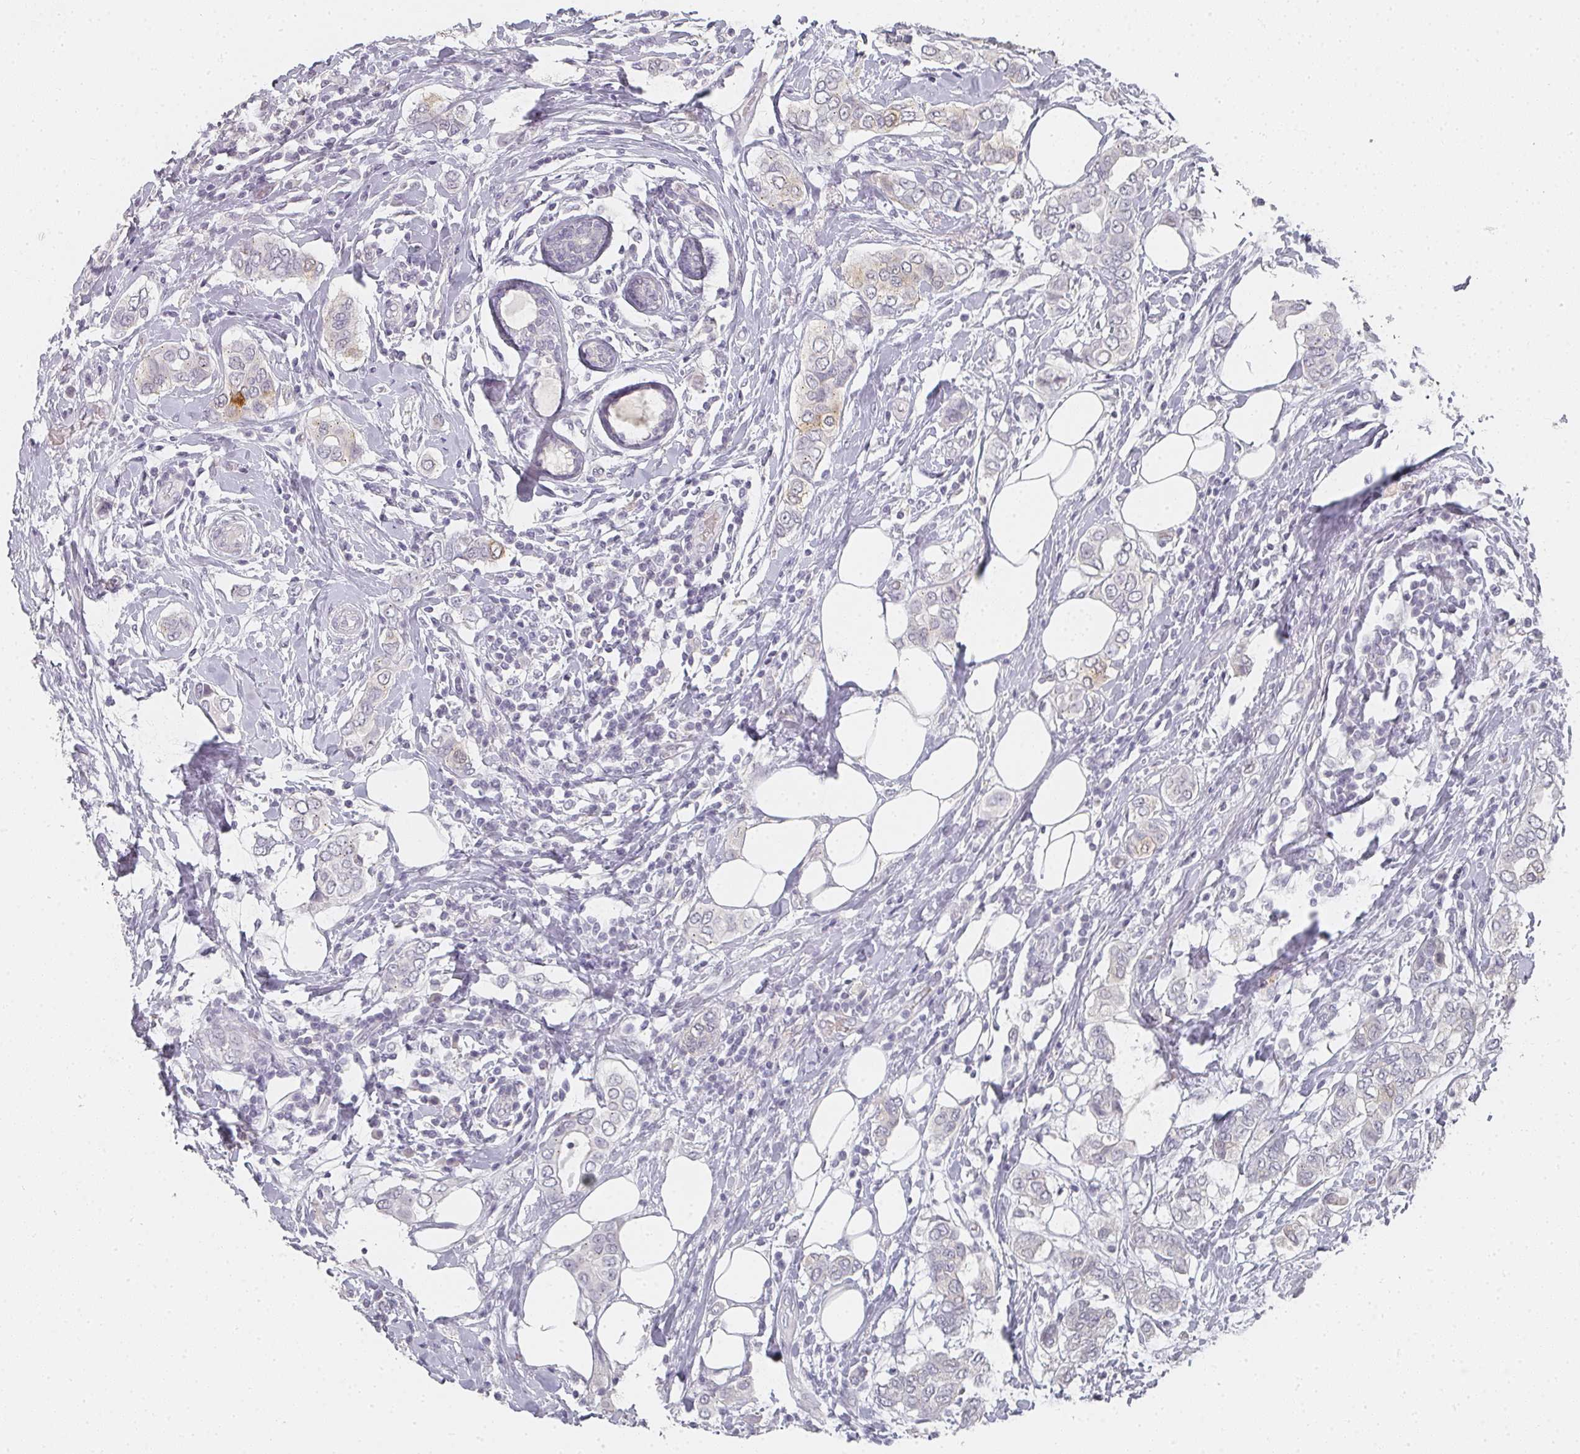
{"staining": {"intensity": "negative", "quantity": "none", "location": "none"}, "tissue": "breast cancer", "cell_type": "Tumor cells", "image_type": "cancer", "snomed": [{"axis": "morphology", "description": "Lobular carcinoma"}, {"axis": "topography", "description": "Breast"}], "caption": "Breast cancer (lobular carcinoma) was stained to show a protein in brown. There is no significant staining in tumor cells. The staining was performed using DAB to visualize the protein expression in brown, while the nuclei were stained in blue with hematoxylin (Magnification: 20x).", "gene": "SHISA2", "patient": {"sex": "female", "age": 51}}